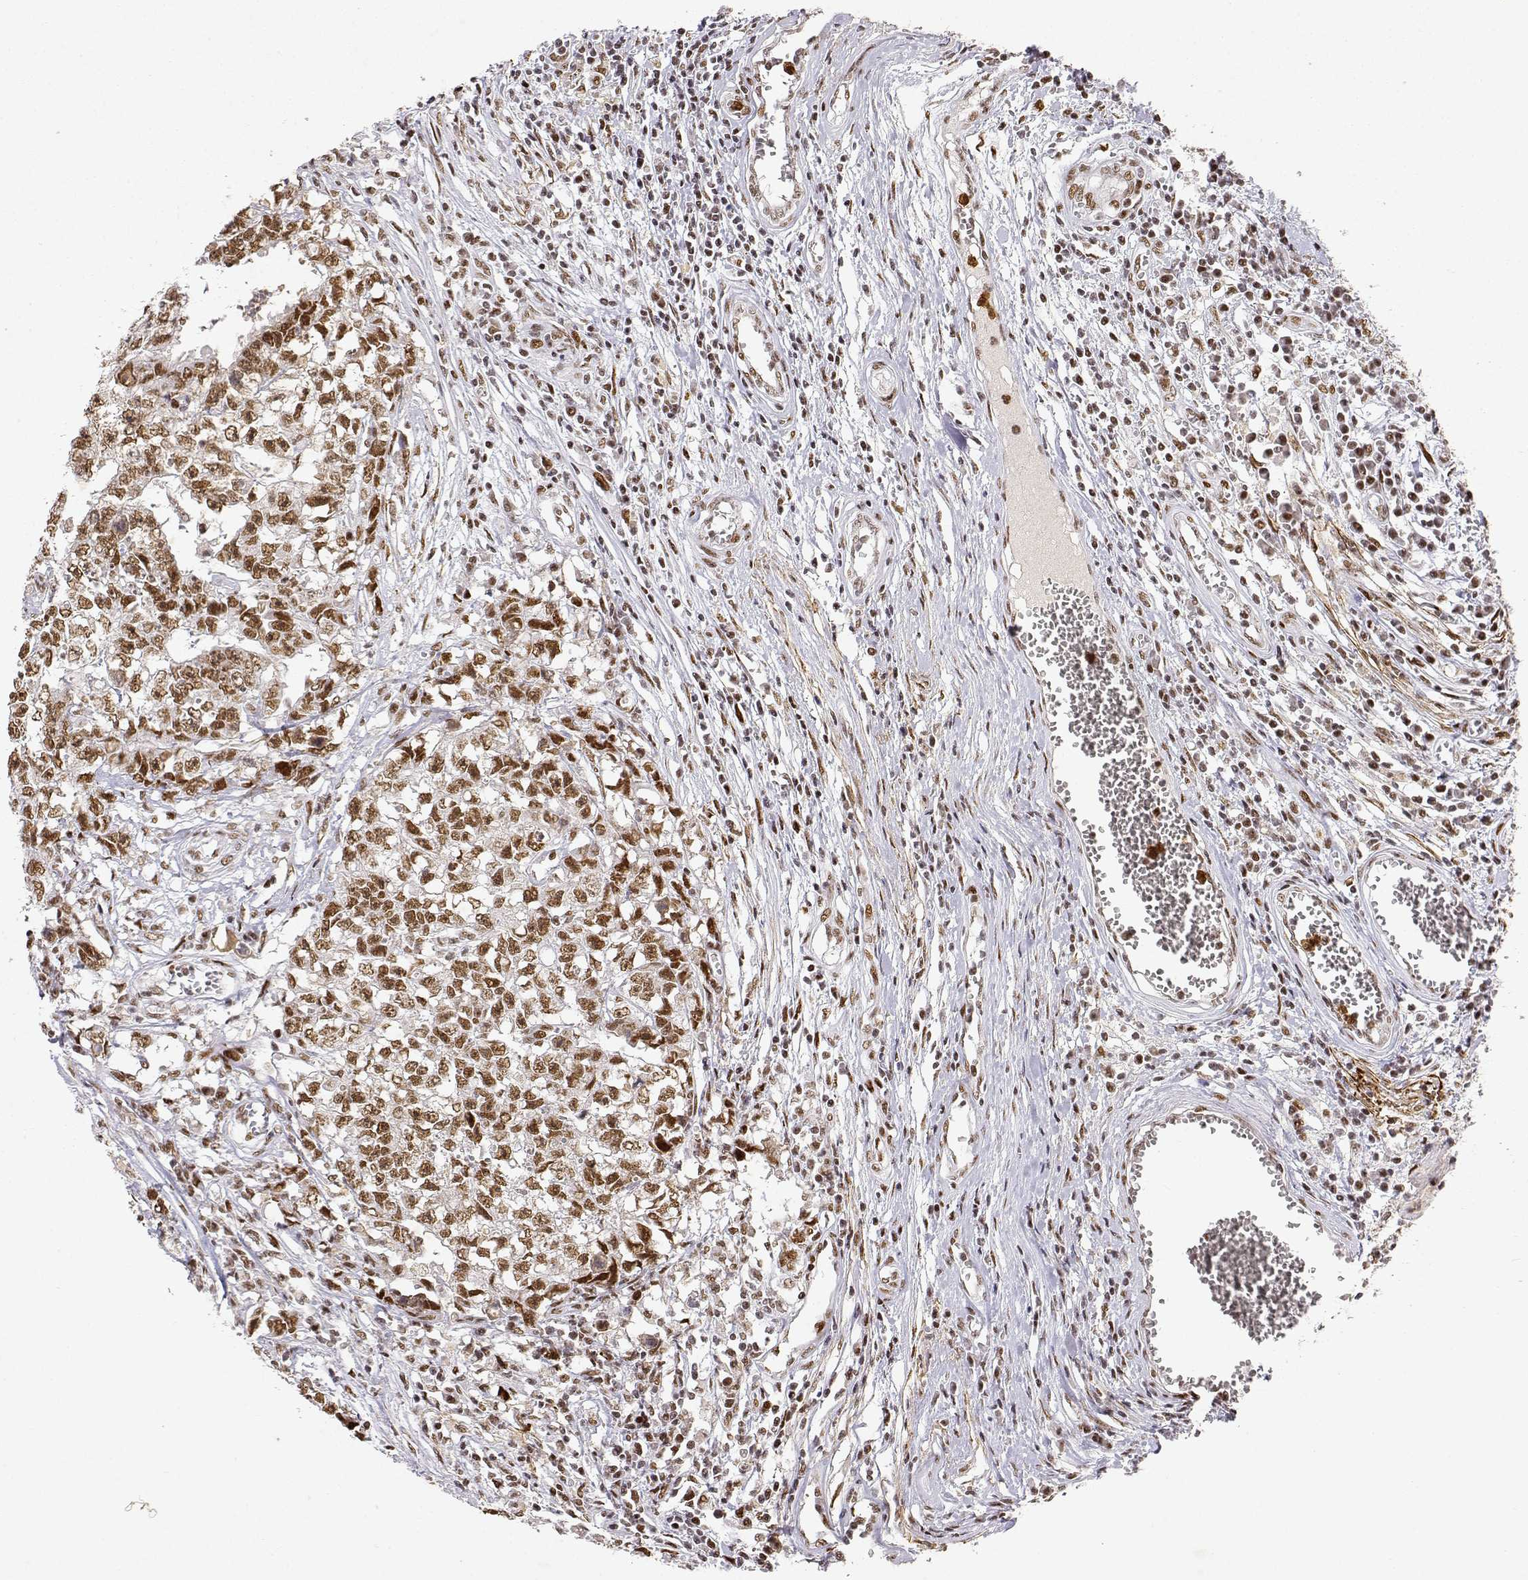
{"staining": {"intensity": "moderate", "quantity": ">75%", "location": "nuclear"}, "tissue": "testis cancer", "cell_type": "Tumor cells", "image_type": "cancer", "snomed": [{"axis": "morphology", "description": "Carcinoma, Embryonal, NOS"}, {"axis": "topography", "description": "Testis"}], "caption": "The immunohistochemical stain shows moderate nuclear positivity in tumor cells of testis embryonal carcinoma tissue.", "gene": "RSF1", "patient": {"sex": "male", "age": 36}}